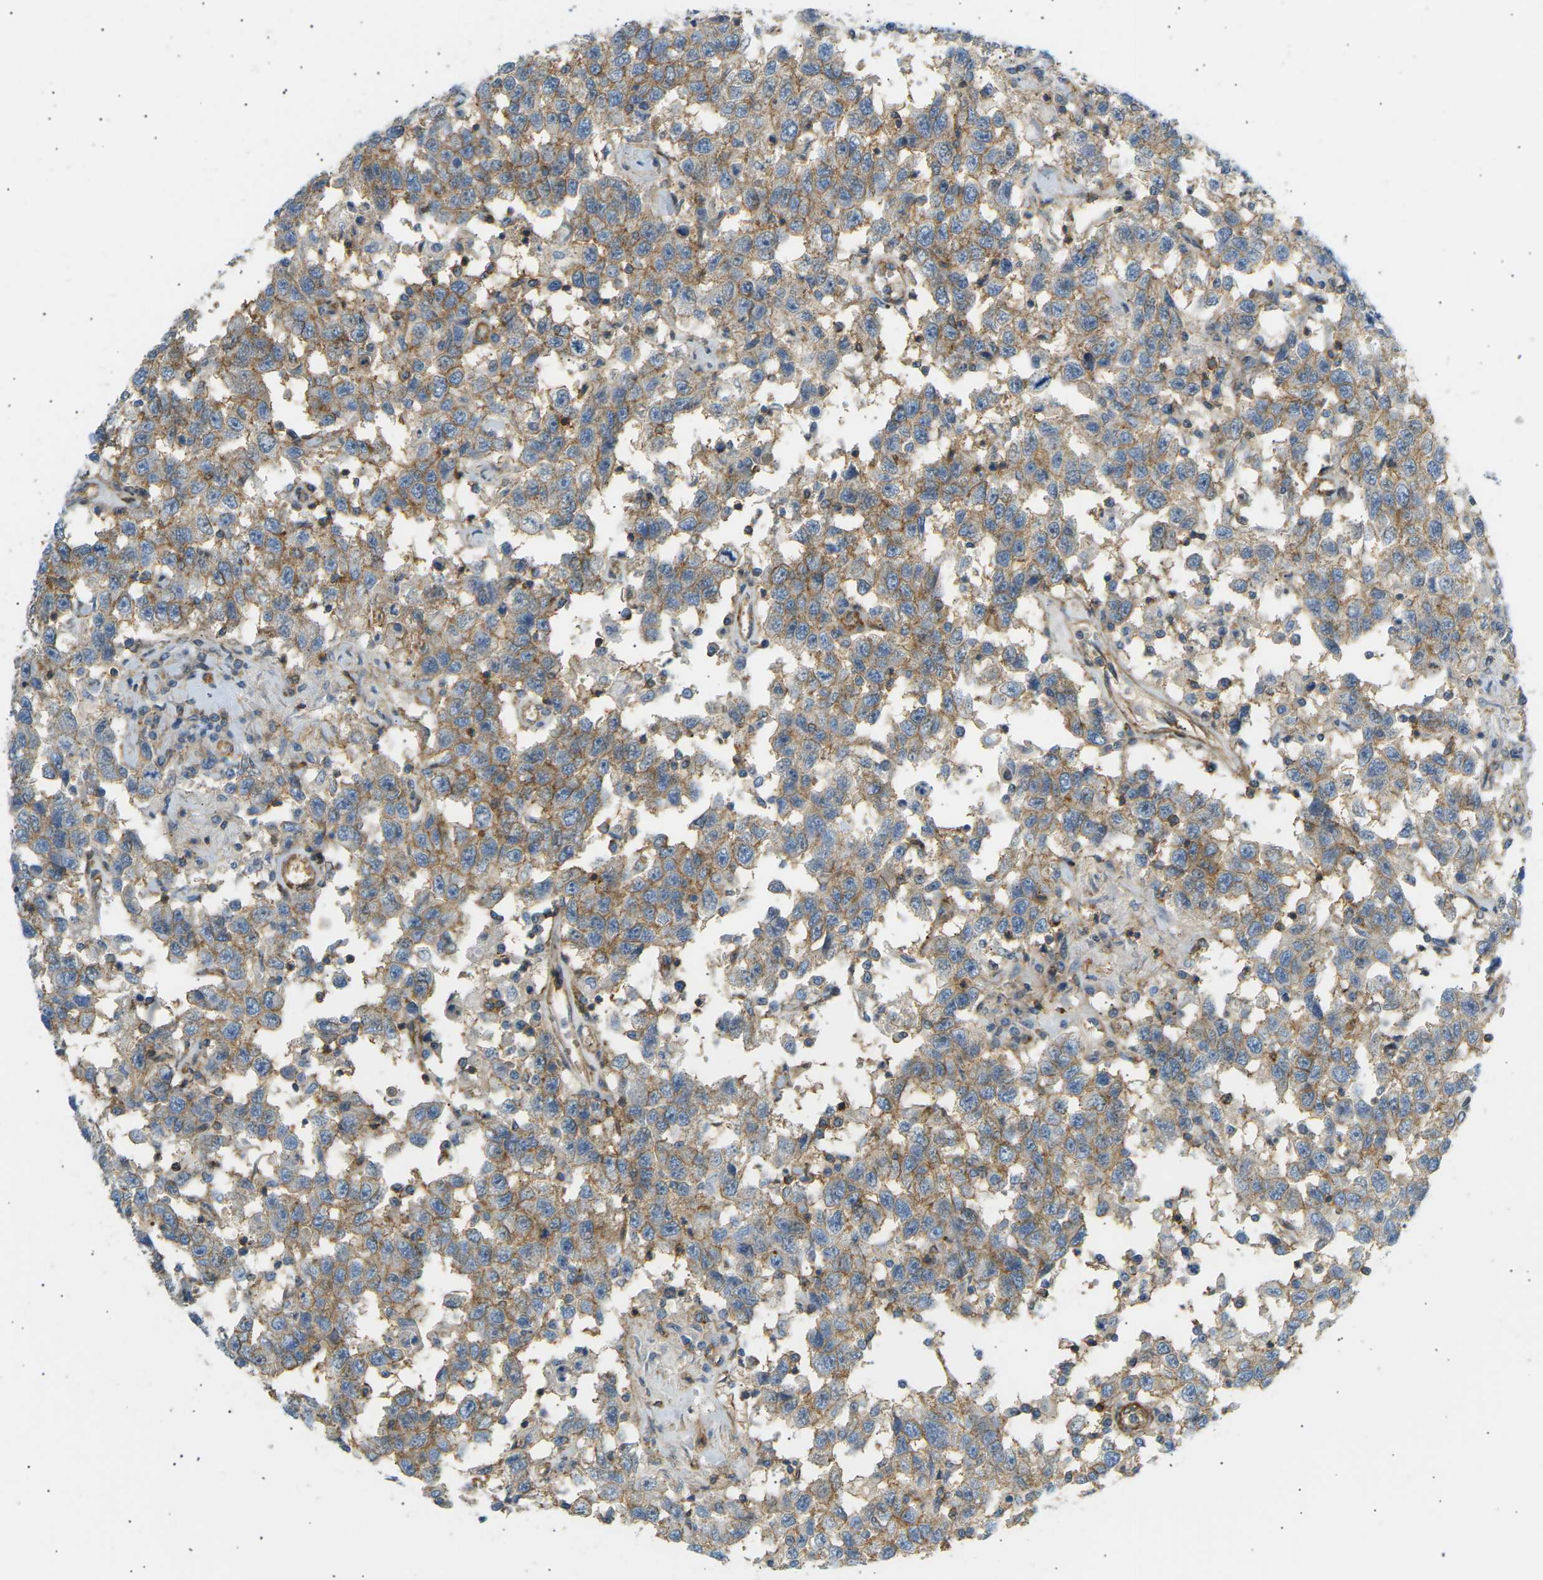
{"staining": {"intensity": "moderate", "quantity": ">75%", "location": "cytoplasmic/membranous"}, "tissue": "testis cancer", "cell_type": "Tumor cells", "image_type": "cancer", "snomed": [{"axis": "morphology", "description": "Seminoma, NOS"}, {"axis": "topography", "description": "Testis"}], "caption": "Immunohistochemistry (IHC) staining of testis cancer (seminoma), which exhibits medium levels of moderate cytoplasmic/membranous positivity in approximately >75% of tumor cells indicating moderate cytoplasmic/membranous protein expression. The staining was performed using DAB (3,3'-diaminobenzidine) (brown) for protein detection and nuclei were counterstained in hematoxylin (blue).", "gene": "ATP2B4", "patient": {"sex": "male", "age": 41}}